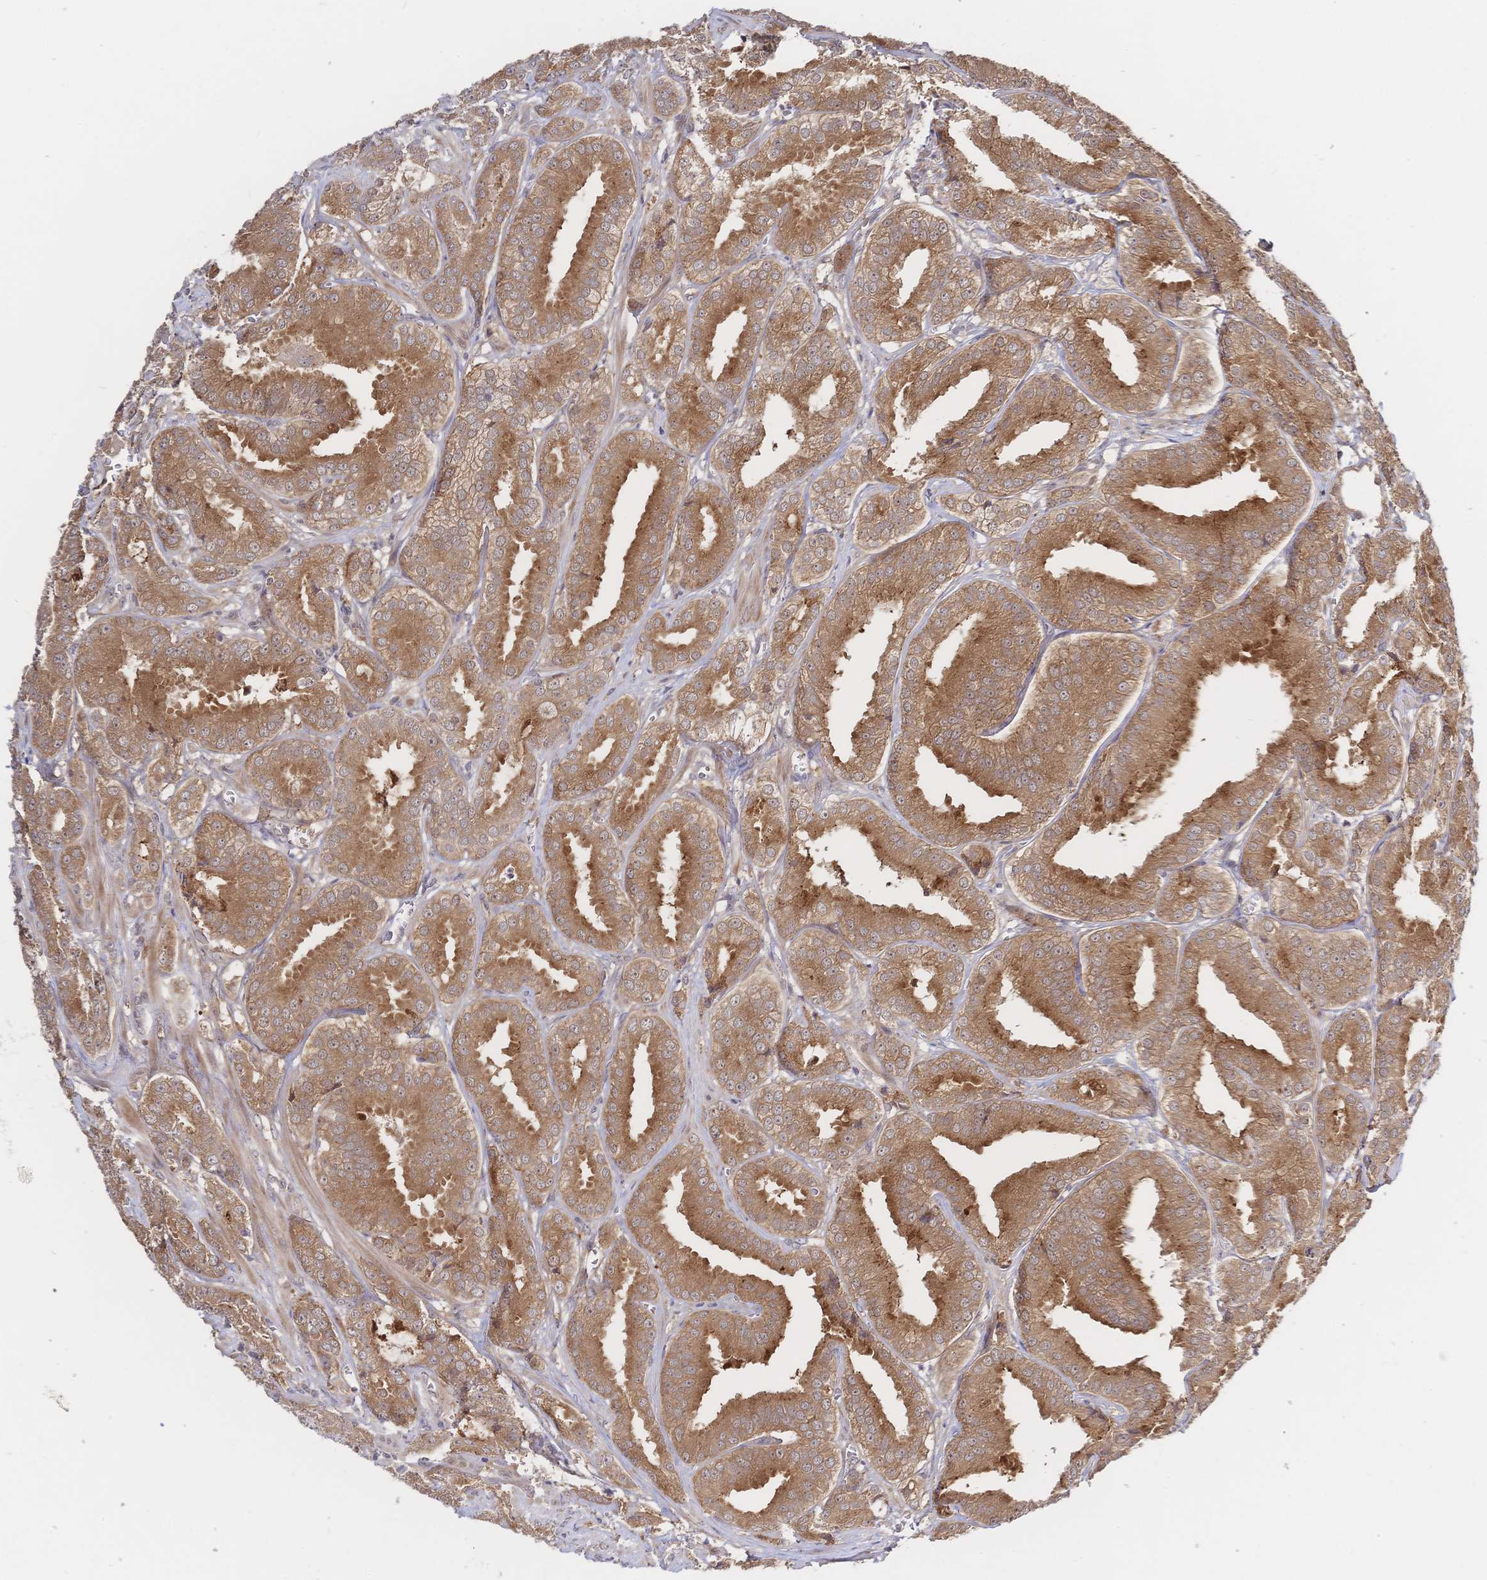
{"staining": {"intensity": "moderate", "quantity": ">75%", "location": "cytoplasmic/membranous"}, "tissue": "prostate cancer", "cell_type": "Tumor cells", "image_type": "cancer", "snomed": [{"axis": "morphology", "description": "Adenocarcinoma, High grade"}, {"axis": "topography", "description": "Prostate"}], "caption": "A medium amount of moderate cytoplasmic/membranous positivity is identified in approximately >75% of tumor cells in prostate cancer tissue.", "gene": "LMO4", "patient": {"sex": "male", "age": 64}}